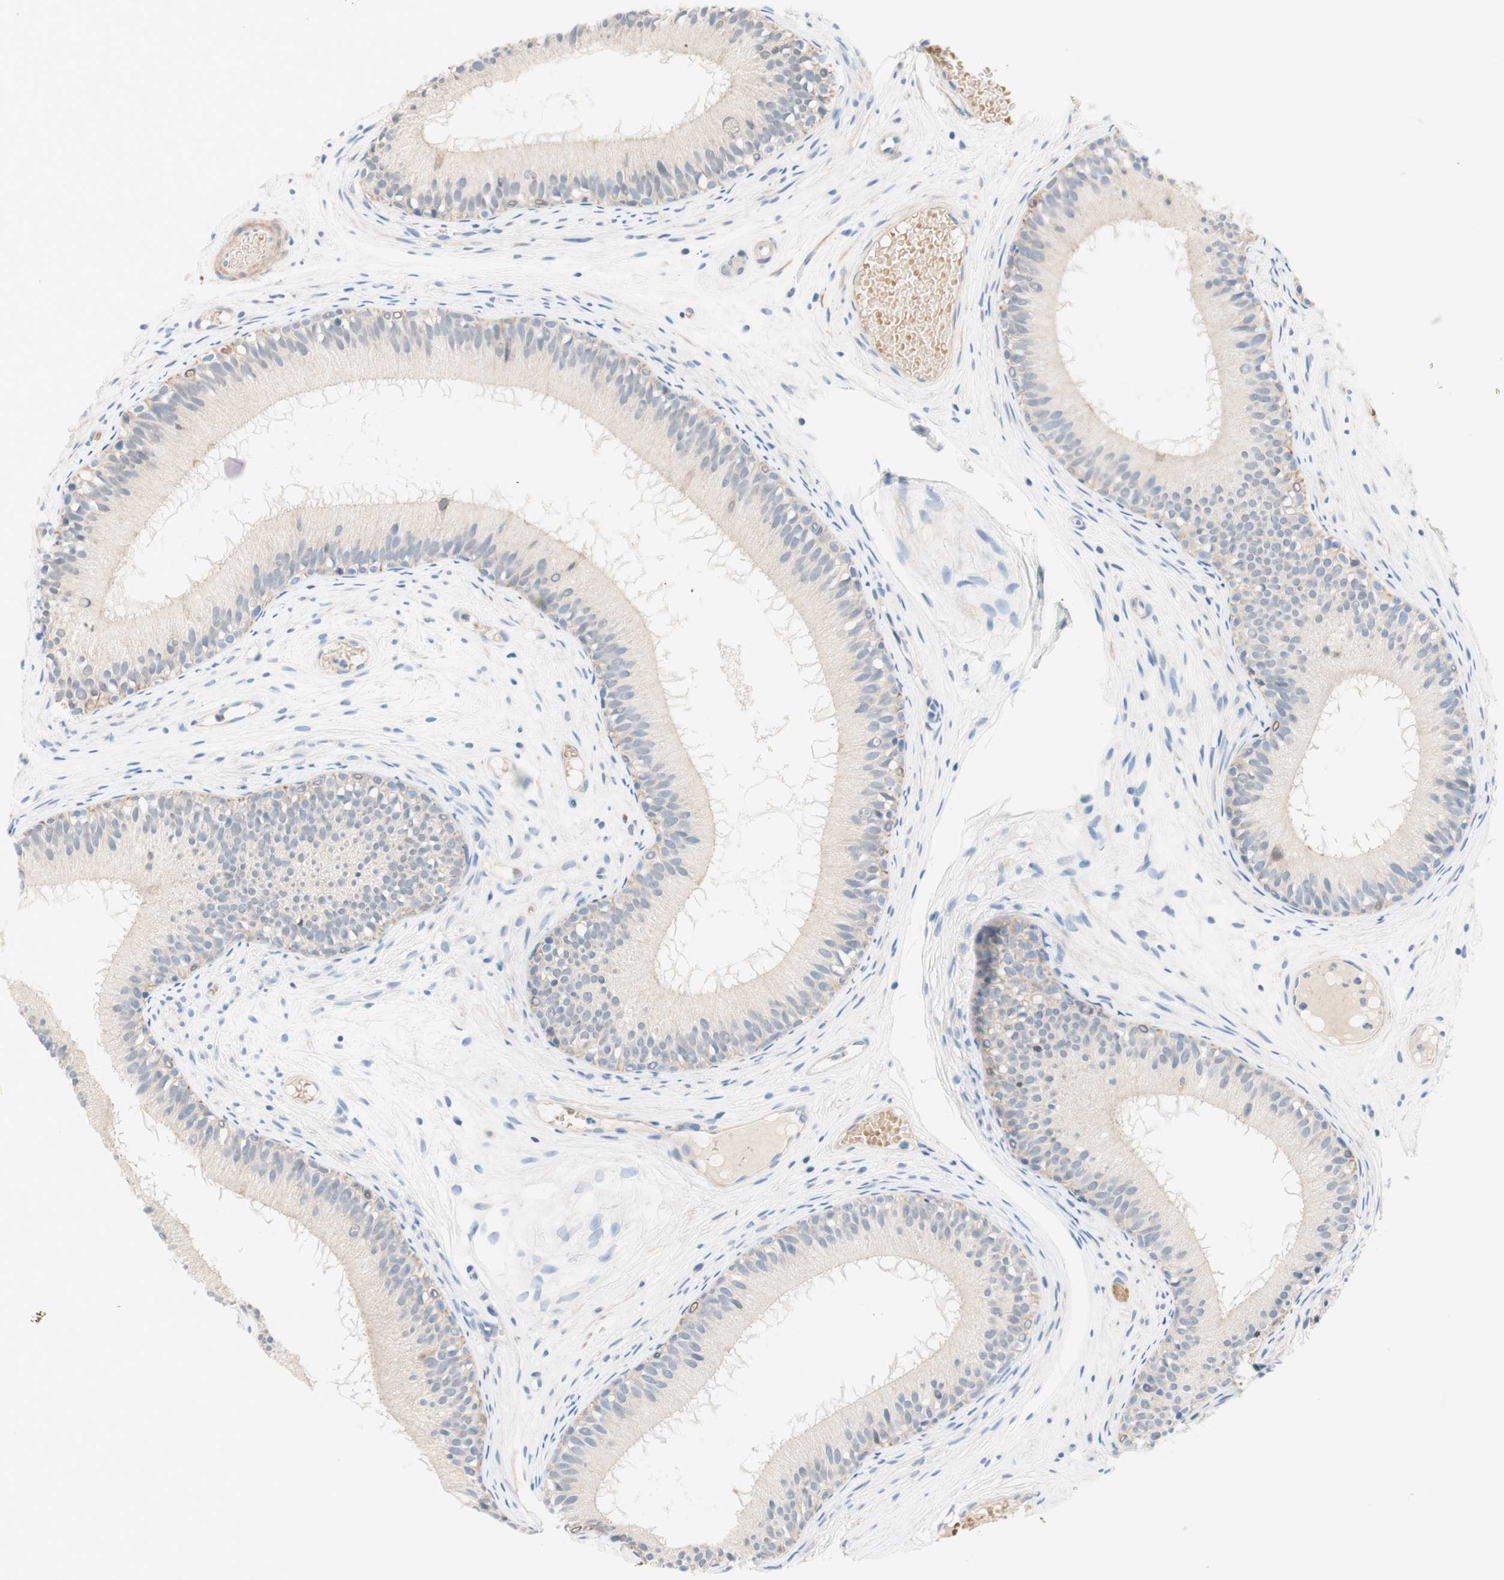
{"staining": {"intensity": "moderate", "quantity": "<25%", "location": "cytoplasmic/membranous"}, "tissue": "epididymis", "cell_type": "Glandular cells", "image_type": "normal", "snomed": [{"axis": "morphology", "description": "Normal tissue, NOS"}, {"axis": "morphology", "description": "Atrophy, NOS"}, {"axis": "topography", "description": "Testis"}, {"axis": "topography", "description": "Epididymis"}], "caption": "Unremarkable epididymis reveals moderate cytoplasmic/membranous positivity in about <25% of glandular cells, visualized by immunohistochemistry.", "gene": "ENTREP2", "patient": {"sex": "male", "age": 18}}